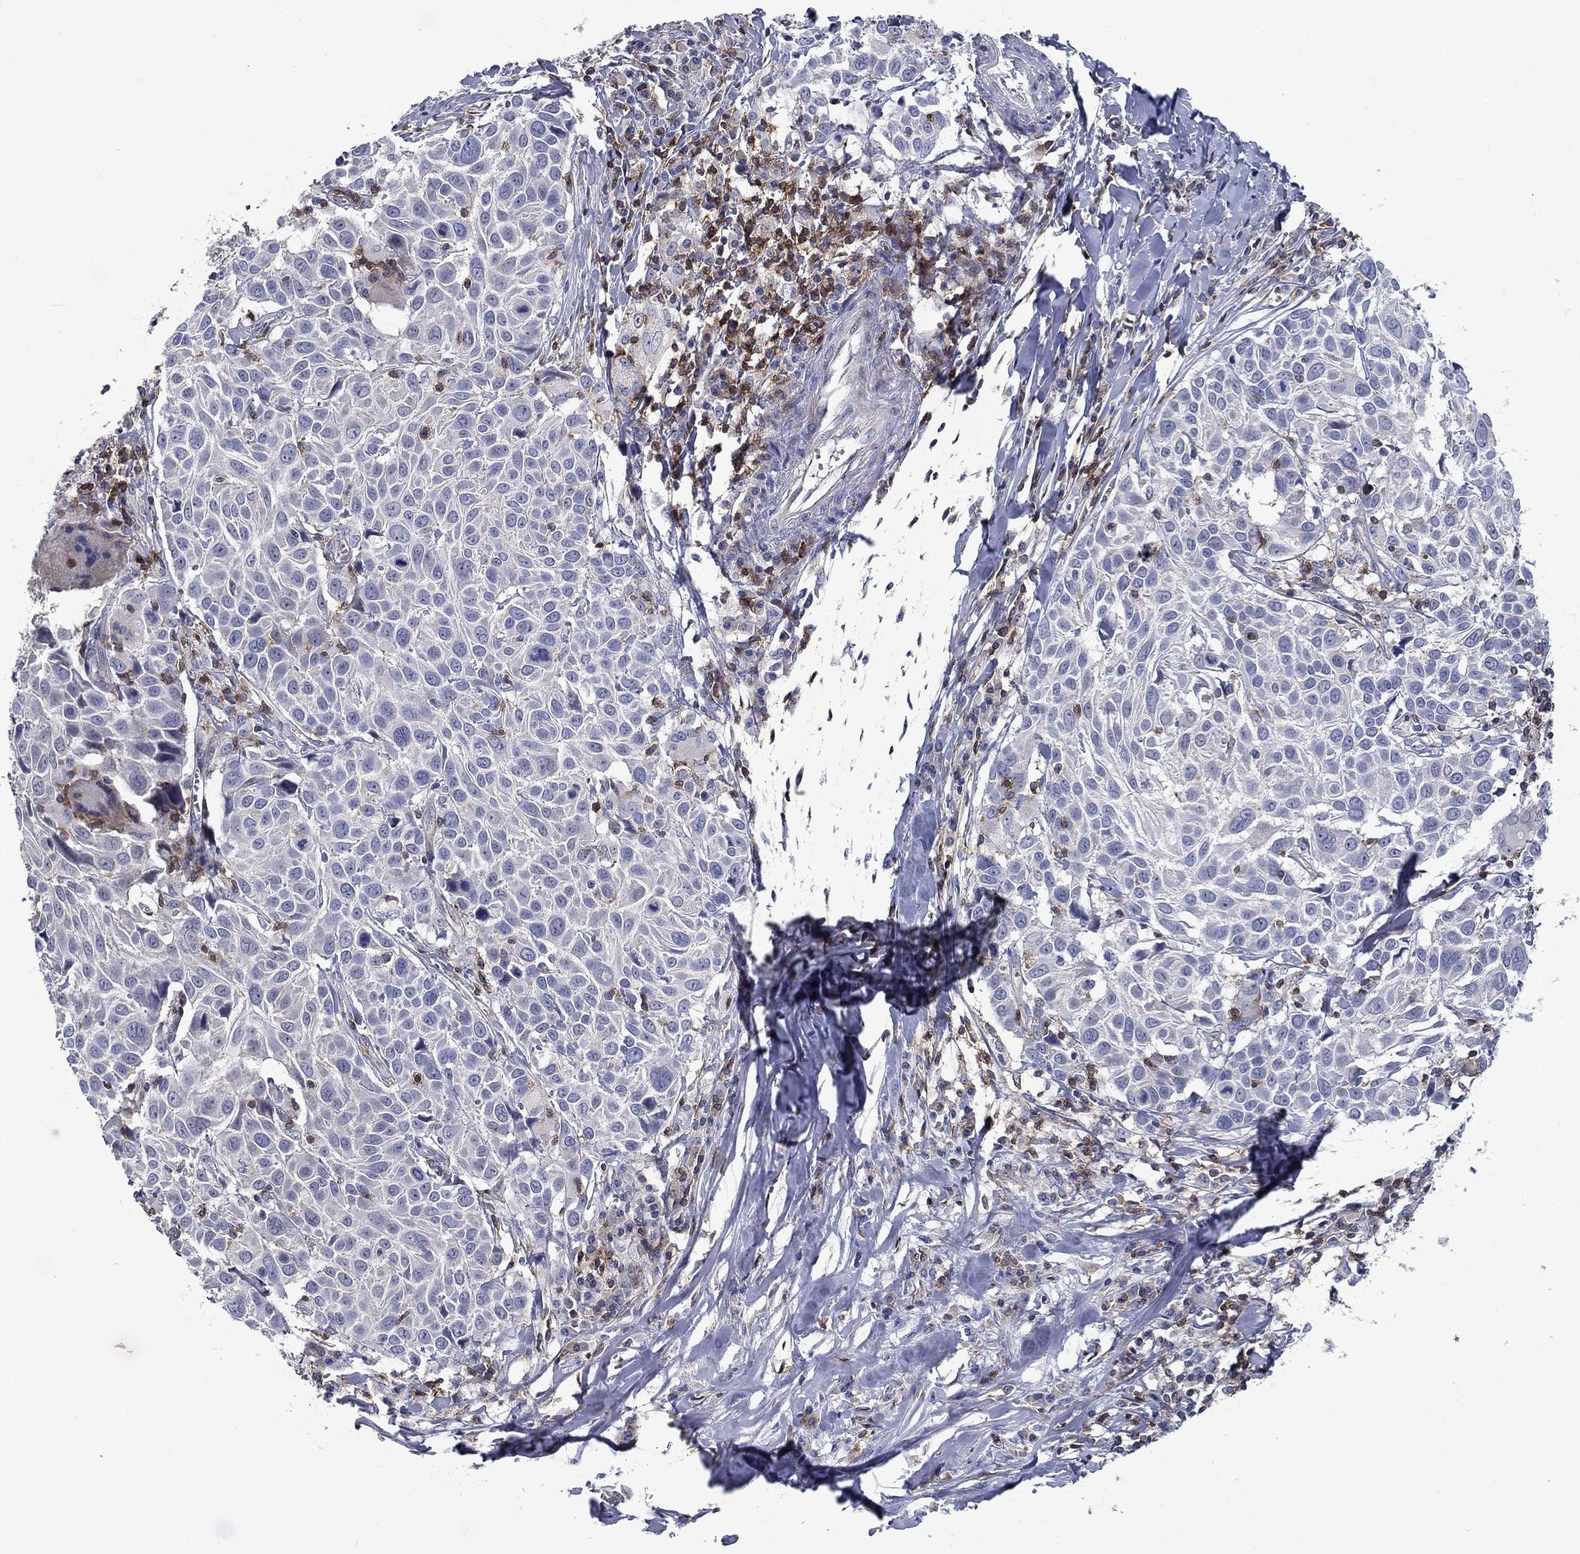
{"staining": {"intensity": "negative", "quantity": "none", "location": "none"}, "tissue": "lung cancer", "cell_type": "Tumor cells", "image_type": "cancer", "snomed": [{"axis": "morphology", "description": "Squamous cell carcinoma, NOS"}, {"axis": "topography", "description": "Lung"}], "caption": "This is an immunohistochemistry histopathology image of human lung cancer (squamous cell carcinoma). There is no staining in tumor cells.", "gene": "SIT1", "patient": {"sex": "male", "age": 57}}